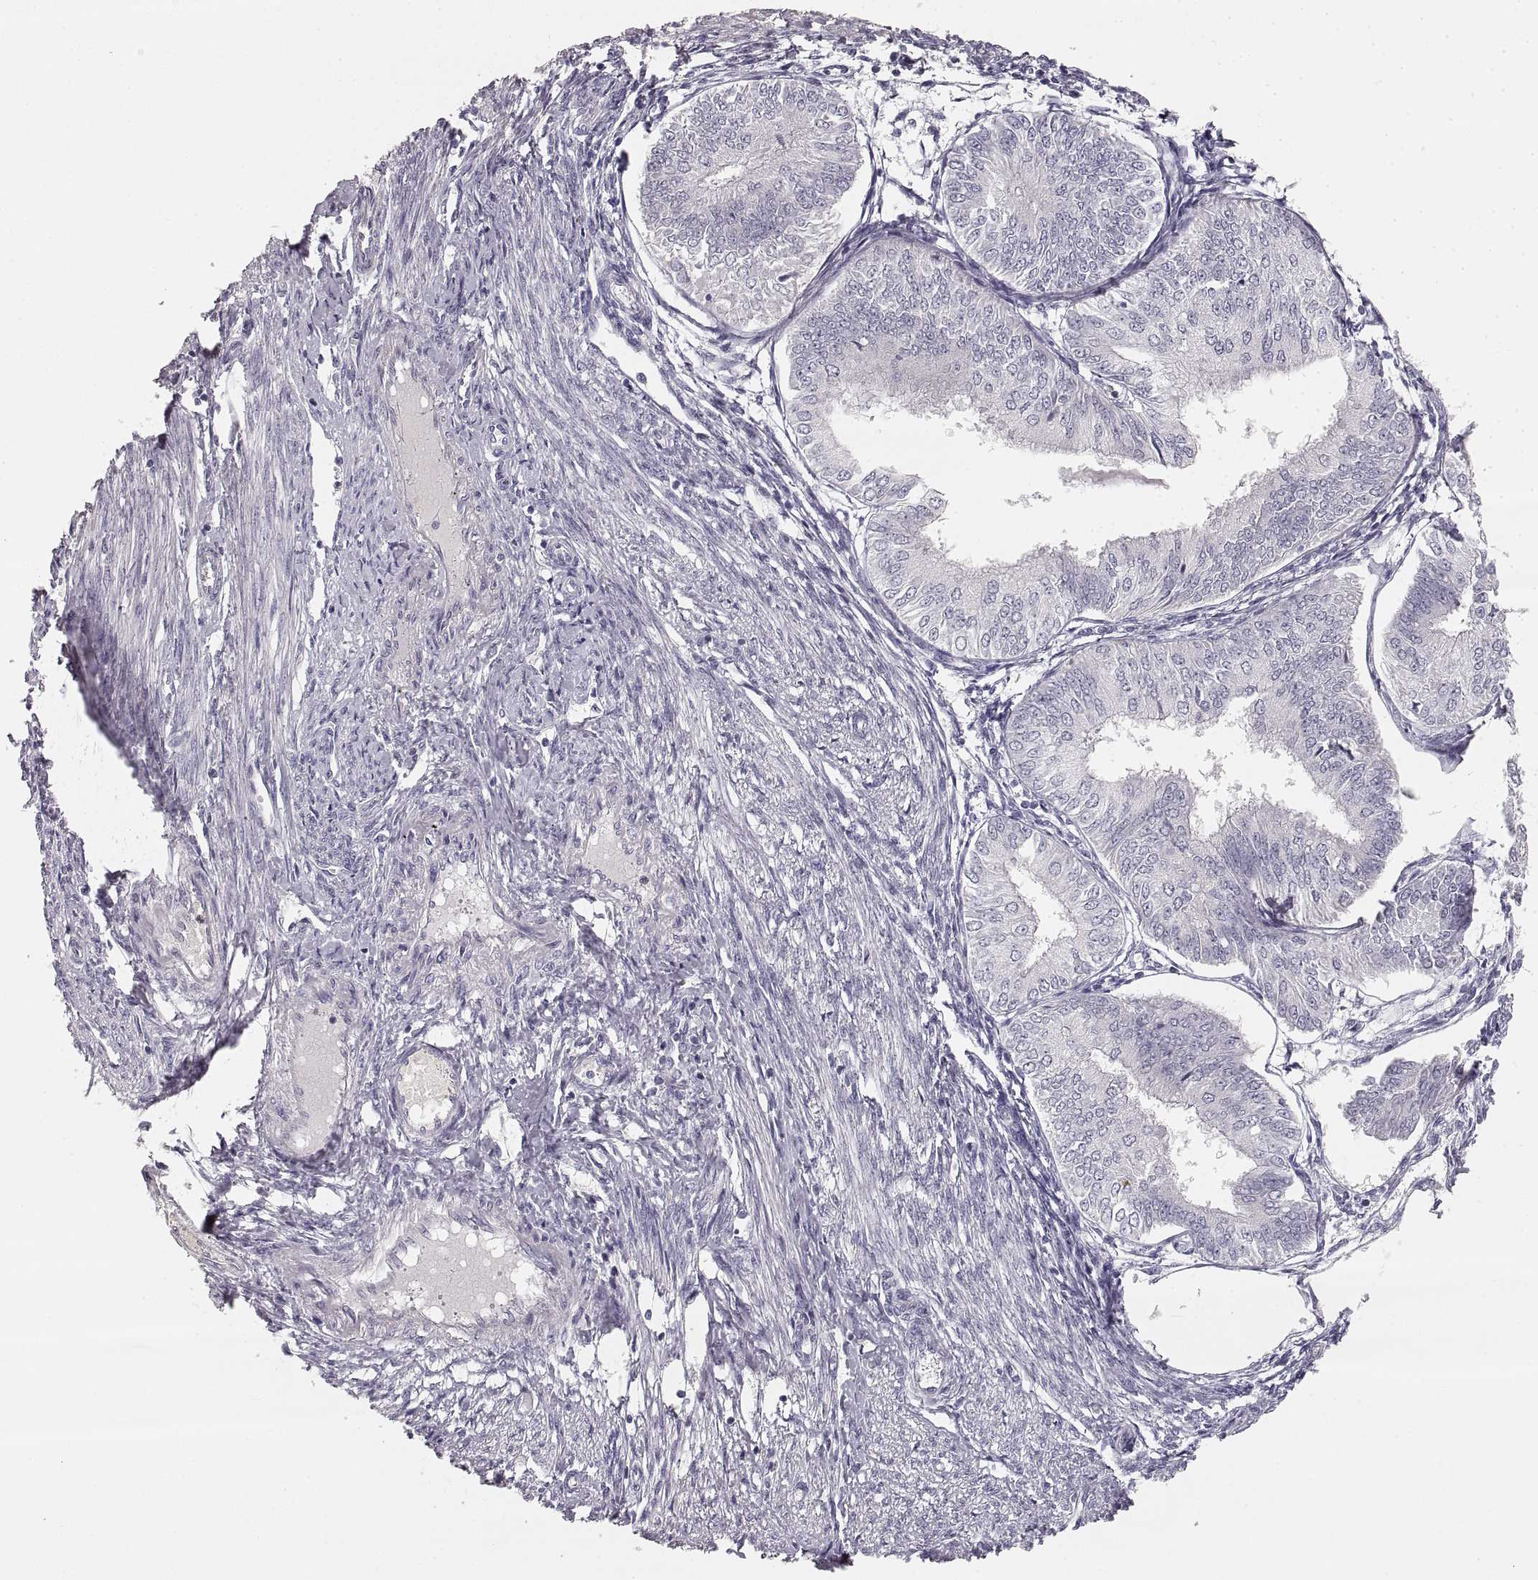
{"staining": {"intensity": "negative", "quantity": "none", "location": "none"}, "tissue": "endometrial cancer", "cell_type": "Tumor cells", "image_type": "cancer", "snomed": [{"axis": "morphology", "description": "Adenocarcinoma, NOS"}, {"axis": "topography", "description": "Endometrium"}], "caption": "Photomicrograph shows no significant protein positivity in tumor cells of adenocarcinoma (endometrial).", "gene": "RUNDC3A", "patient": {"sex": "female", "age": 58}}